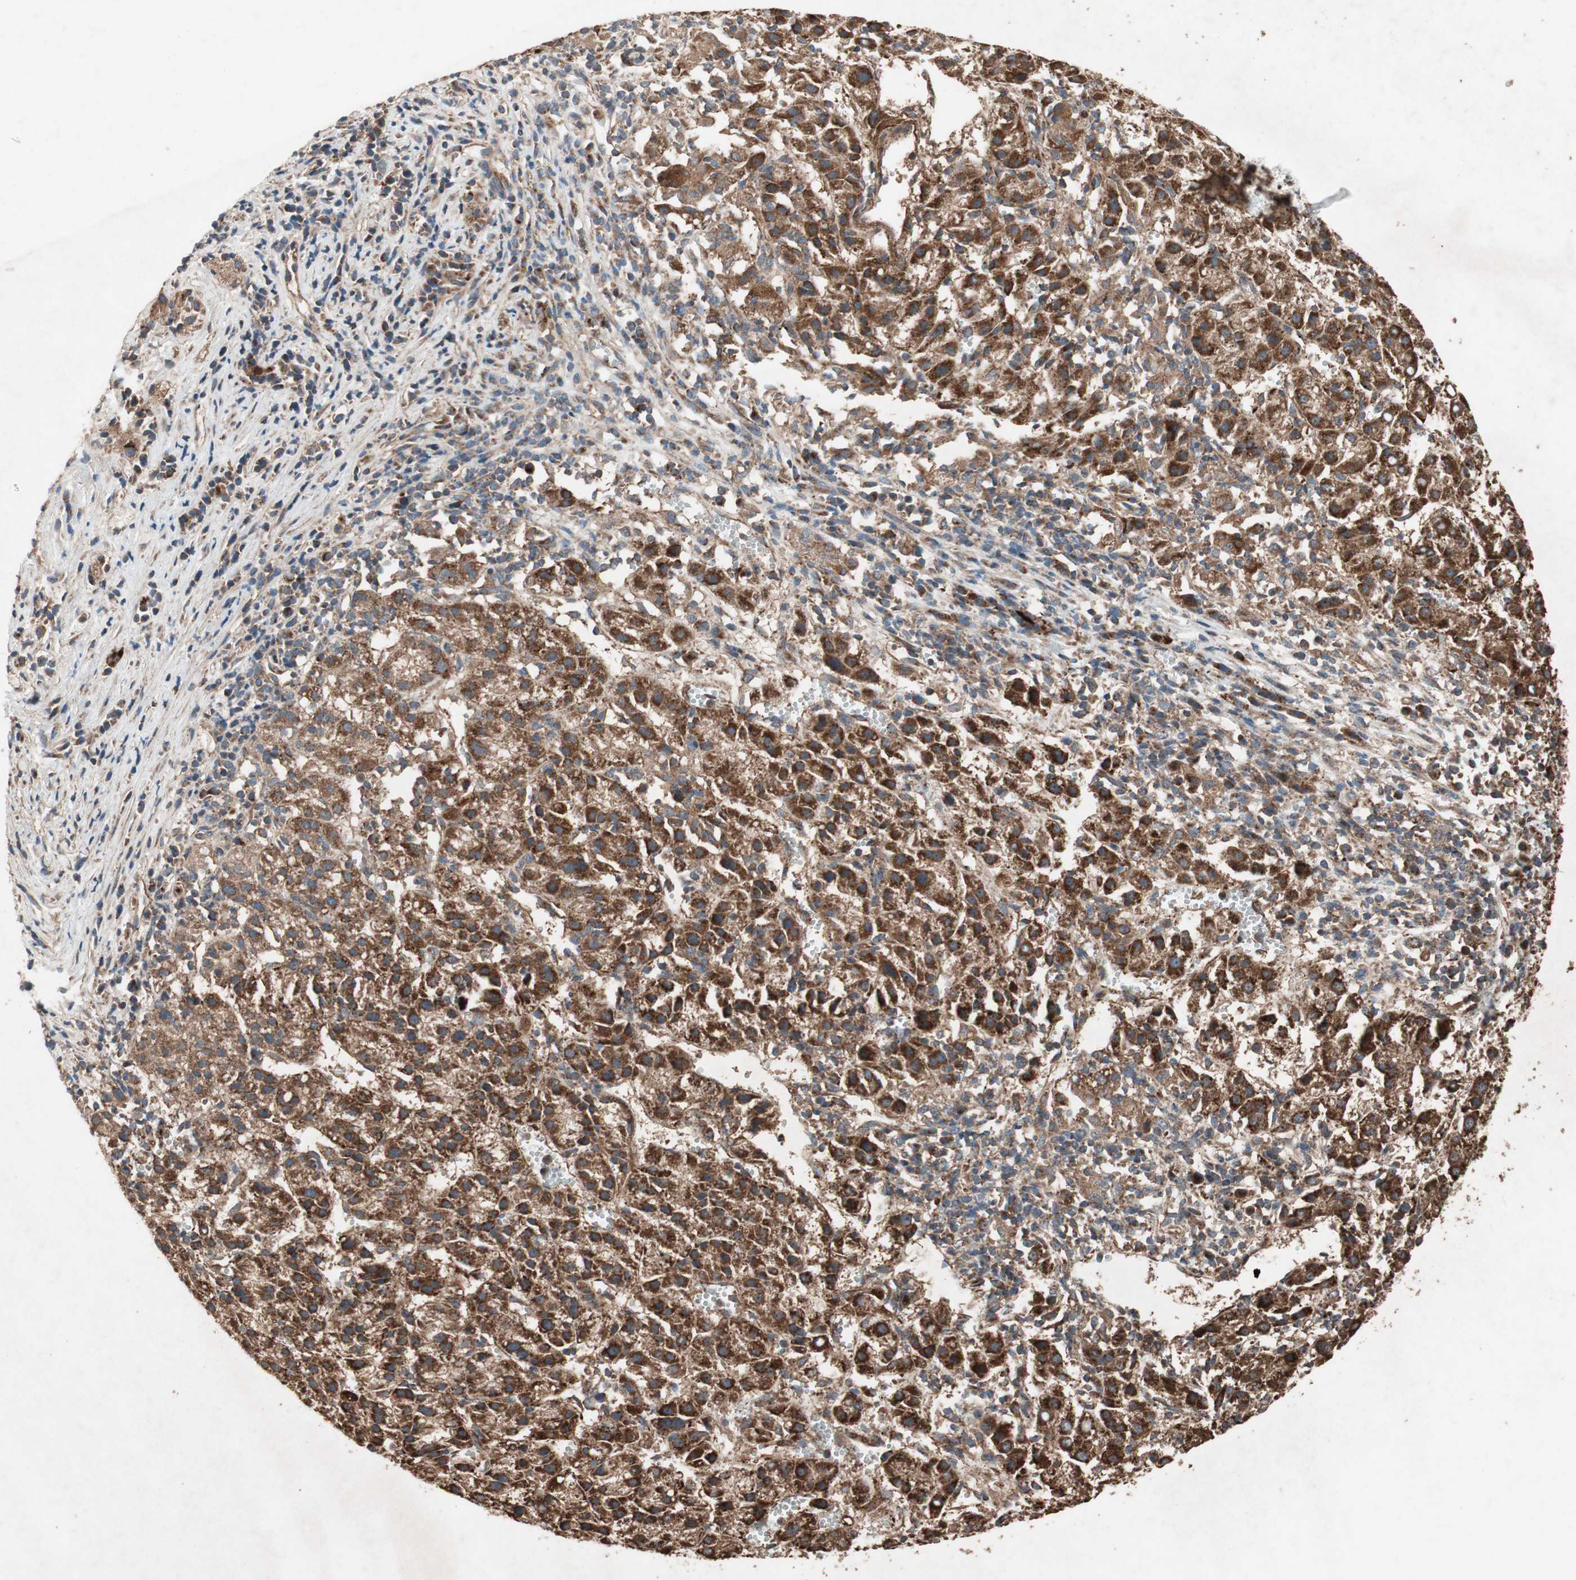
{"staining": {"intensity": "strong", "quantity": ">75%", "location": "cytoplasmic/membranous"}, "tissue": "liver cancer", "cell_type": "Tumor cells", "image_type": "cancer", "snomed": [{"axis": "morphology", "description": "Carcinoma, Hepatocellular, NOS"}, {"axis": "topography", "description": "Liver"}], "caption": "Protein staining by immunohistochemistry demonstrates strong cytoplasmic/membranous staining in approximately >75% of tumor cells in hepatocellular carcinoma (liver).", "gene": "RAB1A", "patient": {"sex": "female", "age": 58}}